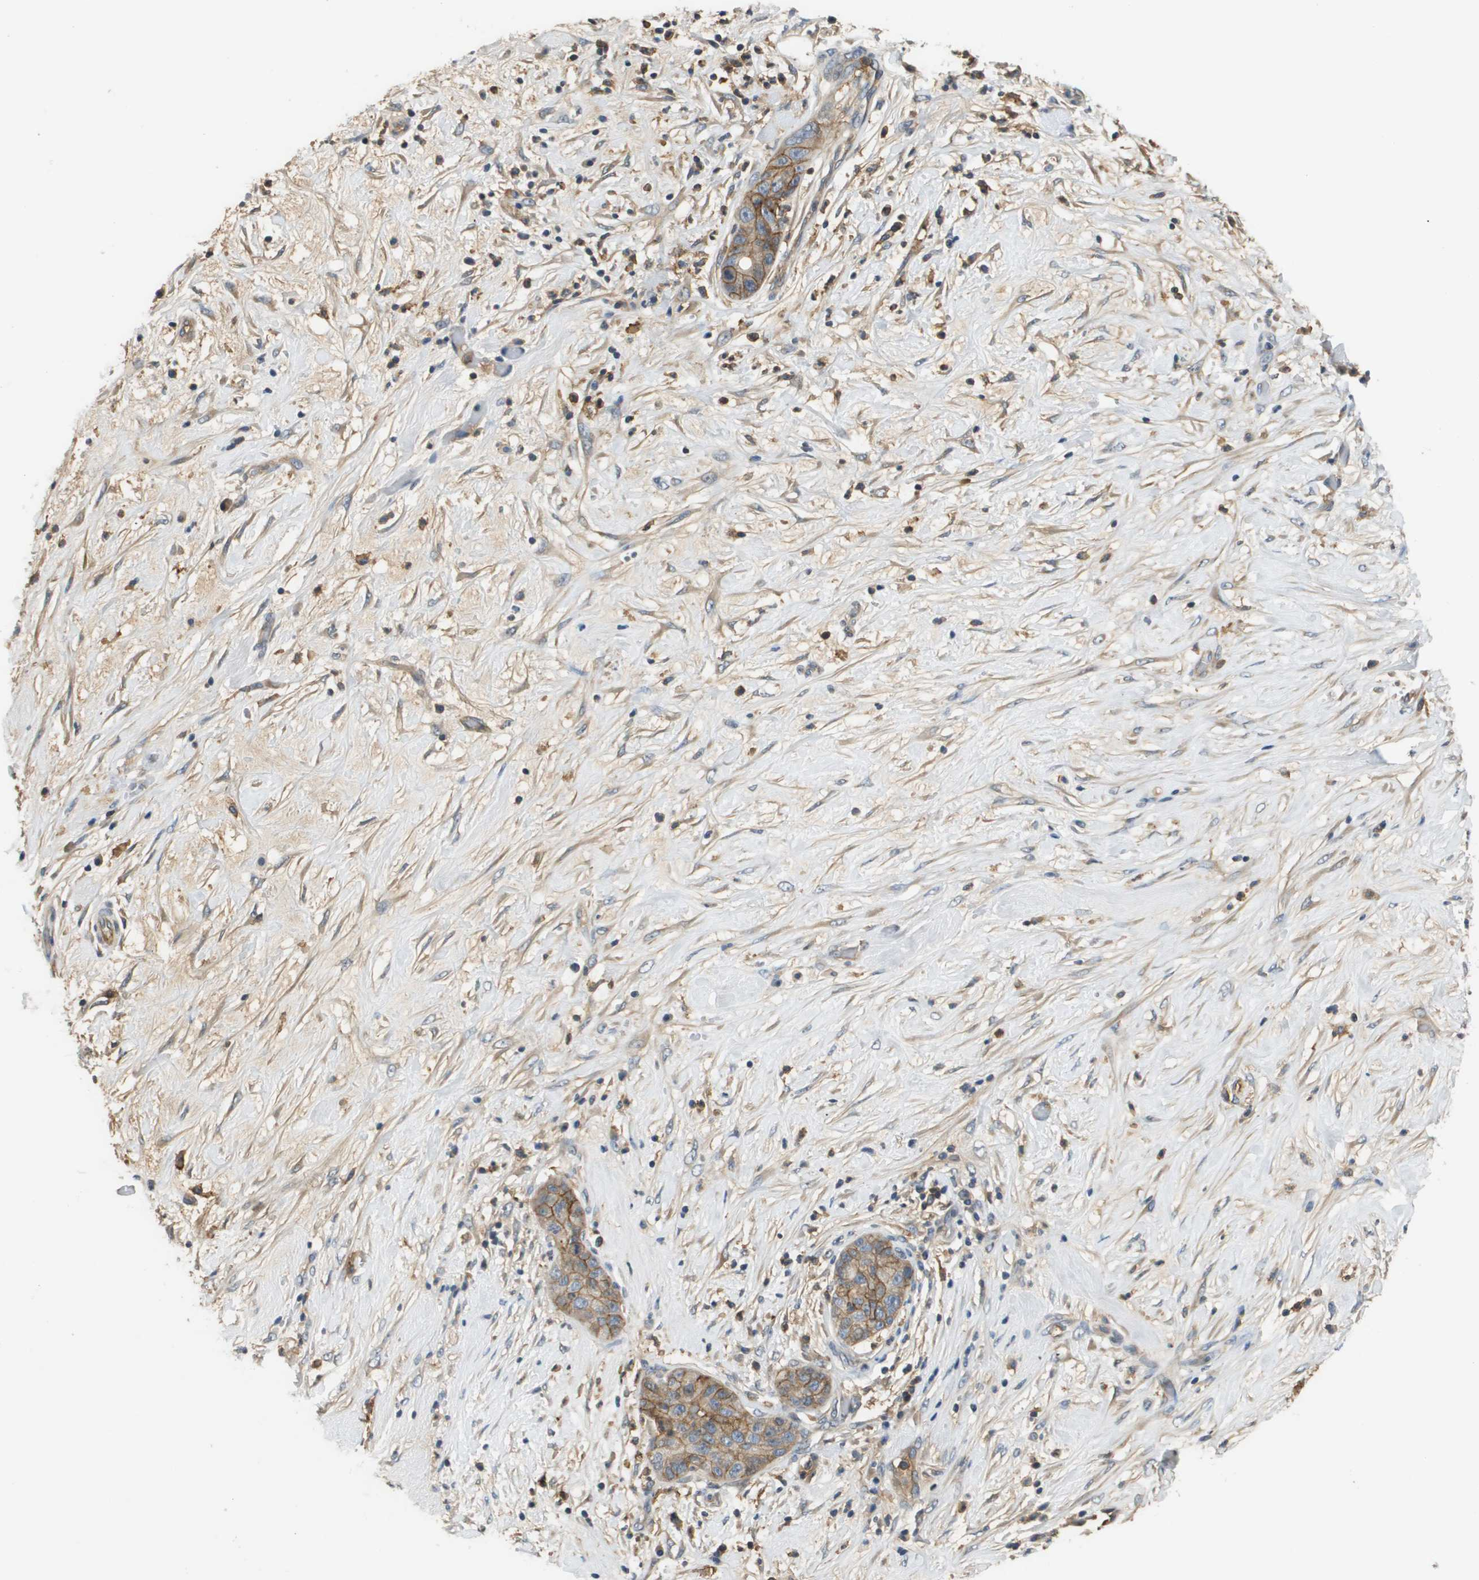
{"staining": {"intensity": "moderate", "quantity": ">75%", "location": "cytoplasmic/membranous"}, "tissue": "pancreatic cancer", "cell_type": "Tumor cells", "image_type": "cancer", "snomed": [{"axis": "morphology", "description": "Adenocarcinoma, NOS"}, {"axis": "topography", "description": "Pancreas"}], "caption": "This is a micrograph of immunohistochemistry staining of pancreatic cancer (adenocarcinoma), which shows moderate expression in the cytoplasmic/membranous of tumor cells.", "gene": "SLC16A3", "patient": {"sex": "female", "age": 78}}